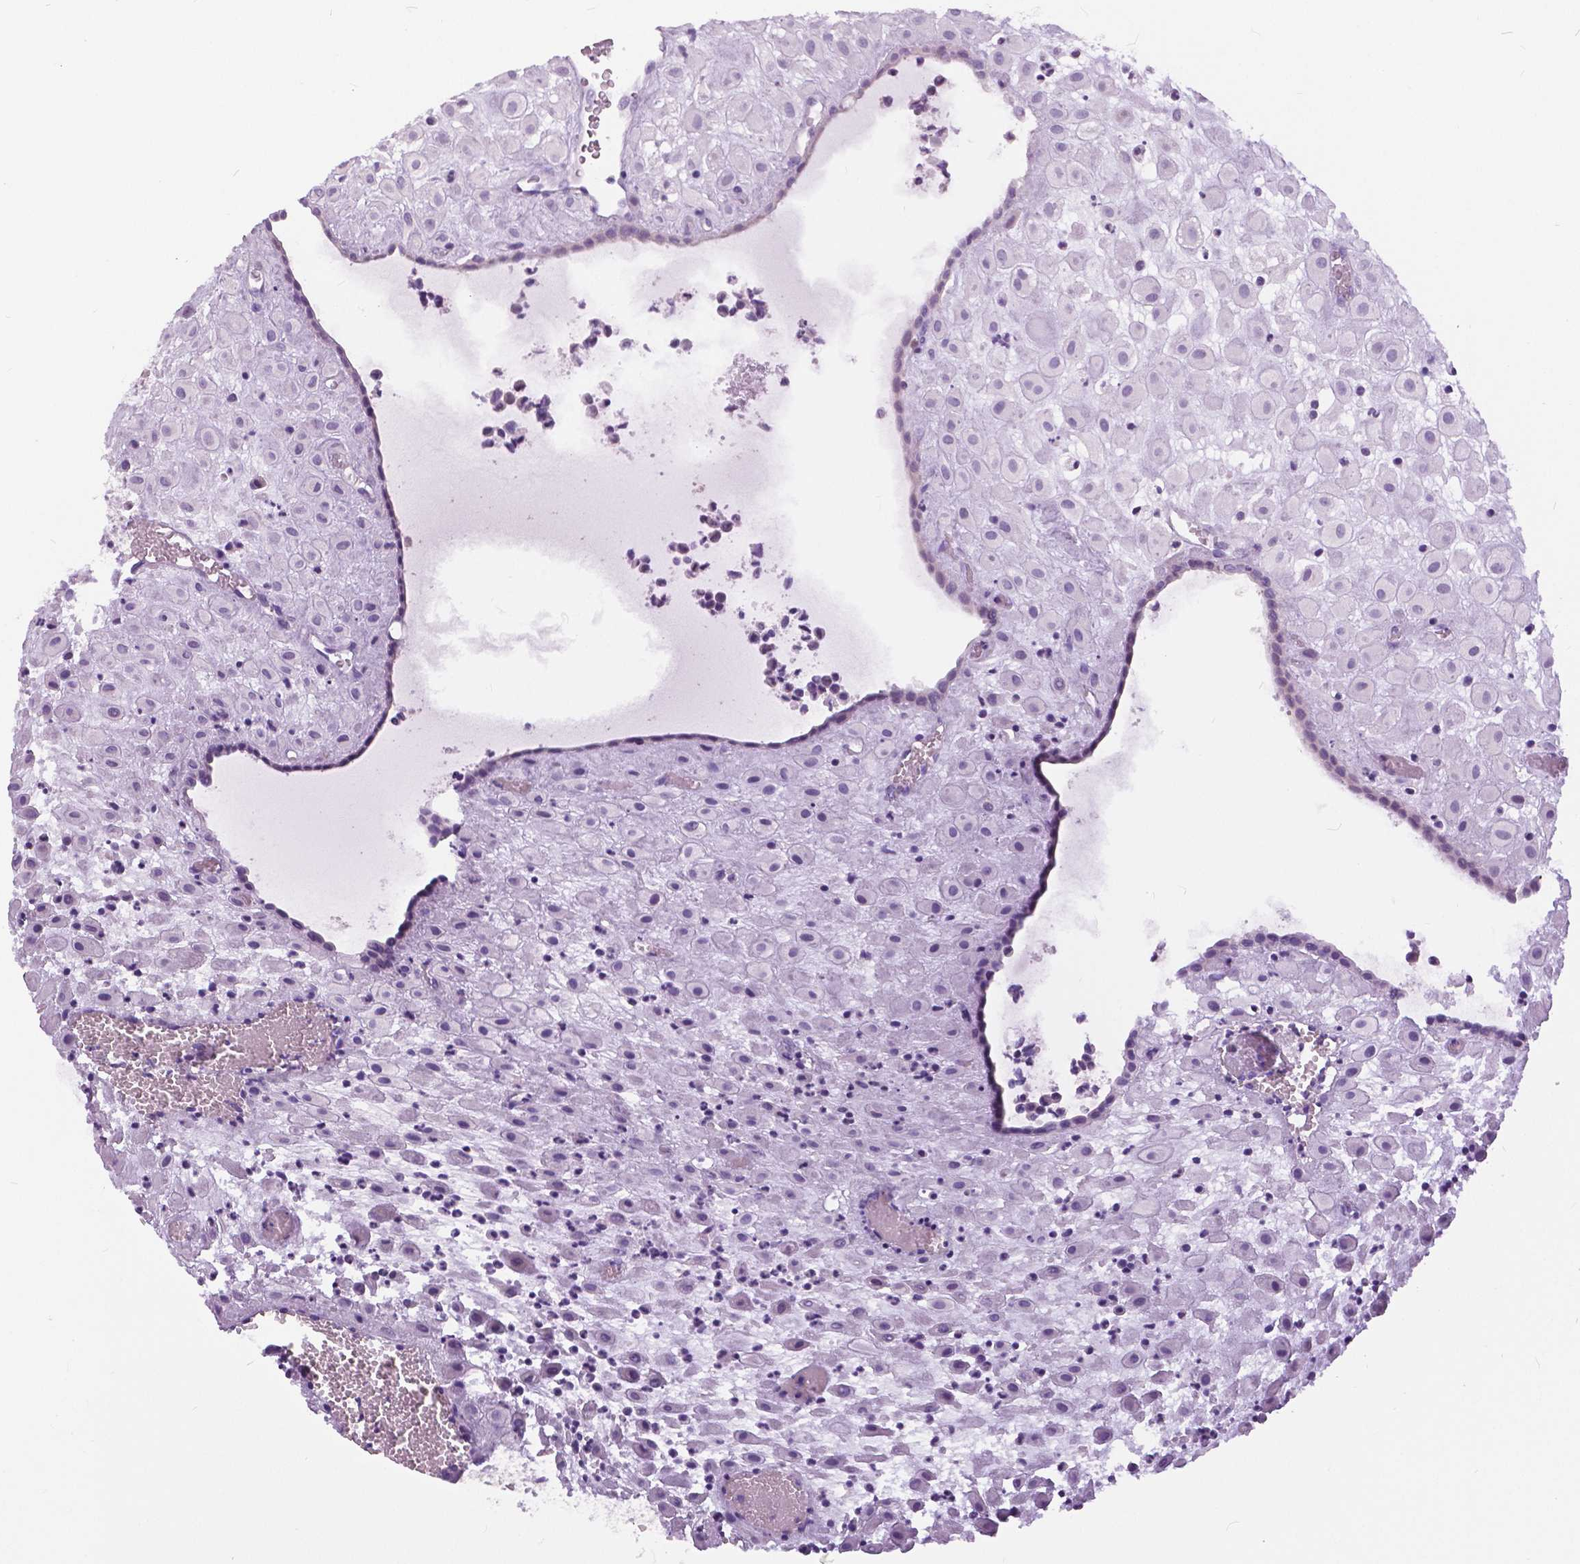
{"staining": {"intensity": "negative", "quantity": "none", "location": "none"}, "tissue": "placenta", "cell_type": "Decidual cells", "image_type": "normal", "snomed": [{"axis": "morphology", "description": "Normal tissue, NOS"}, {"axis": "topography", "description": "Placenta"}], "caption": "Human placenta stained for a protein using immunohistochemistry demonstrates no staining in decidual cells.", "gene": "TP53TG5", "patient": {"sex": "female", "age": 24}}